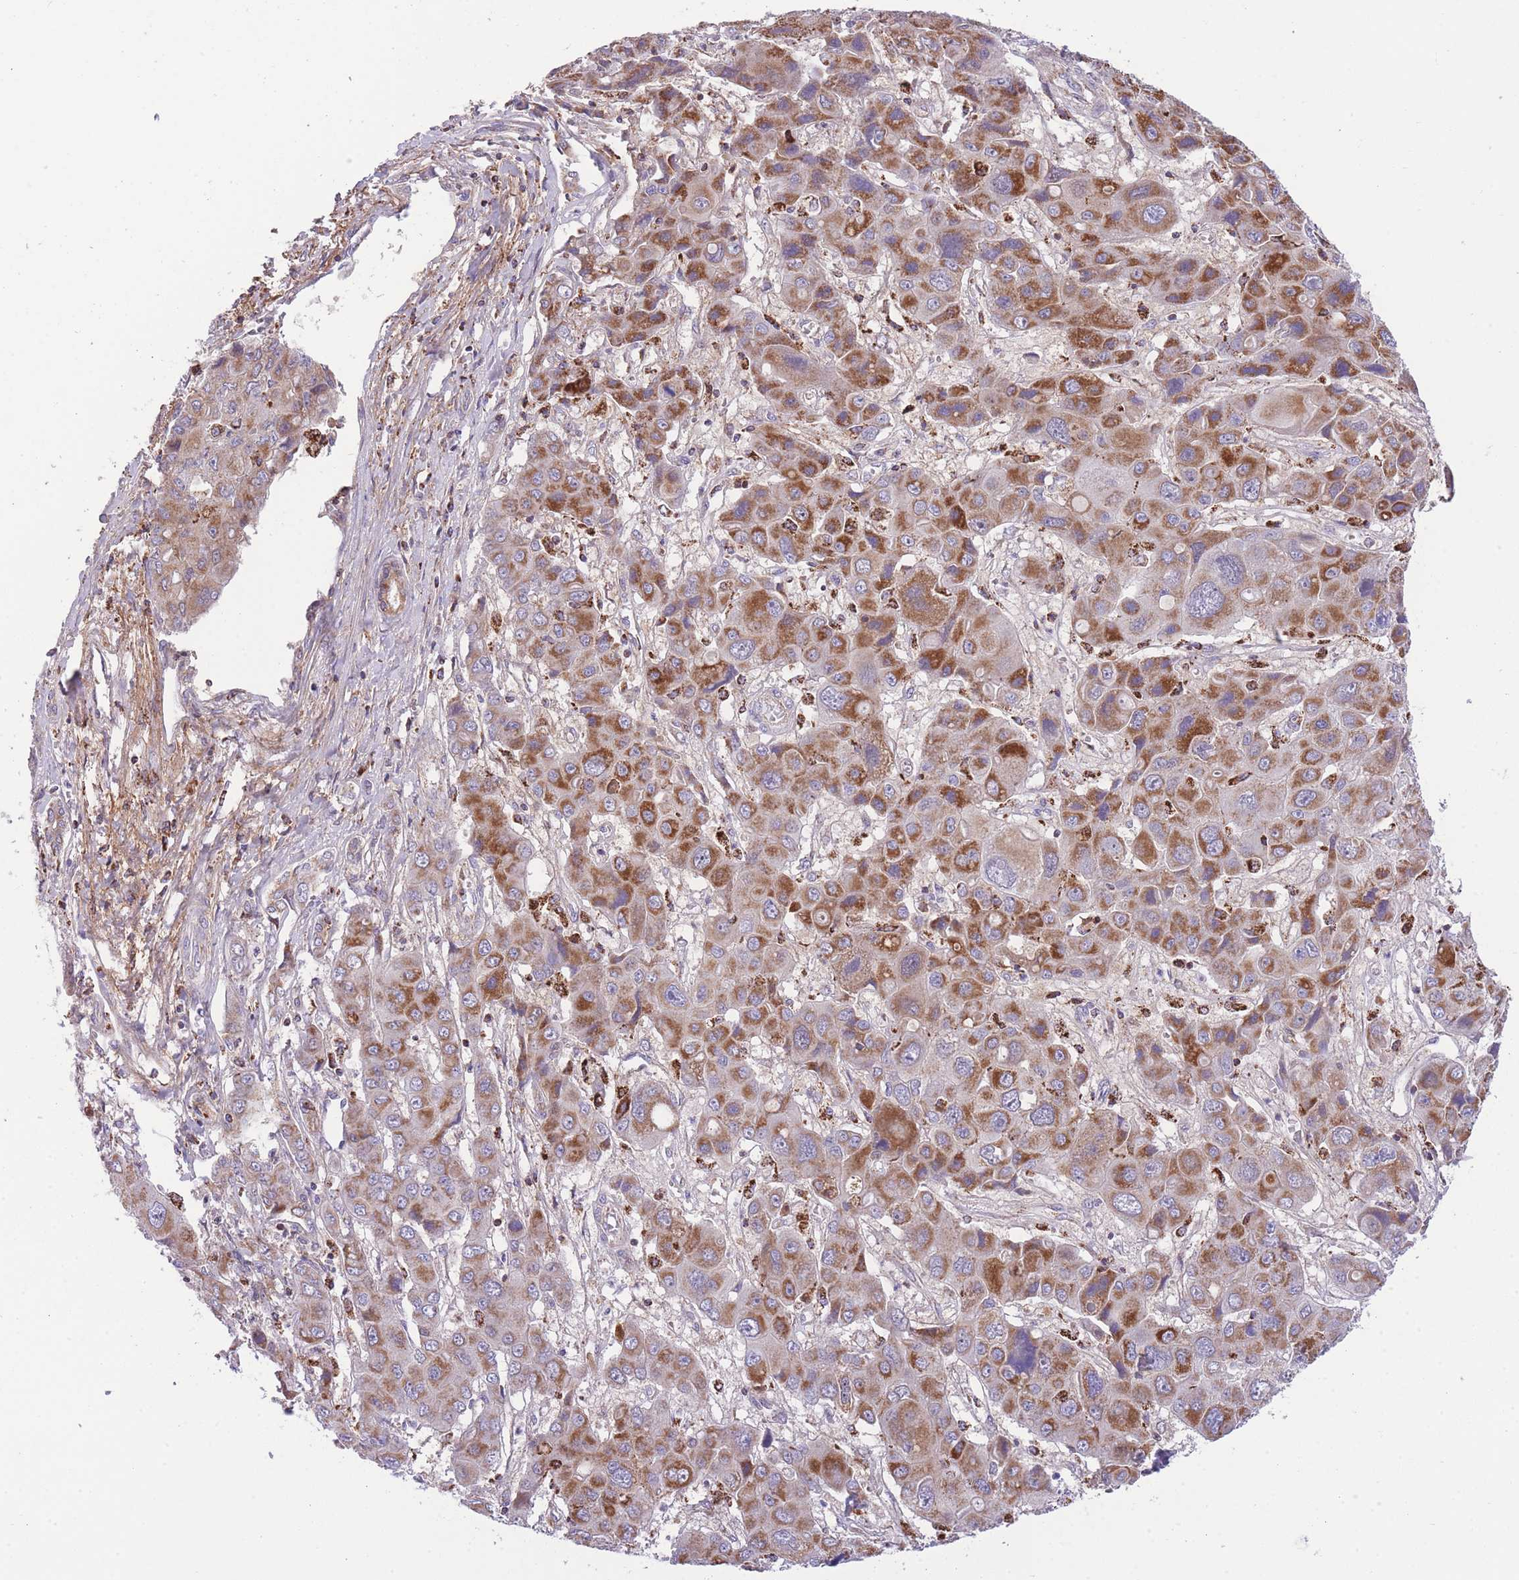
{"staining": {"intensity": "moderate", "quantity": ">75%", "location": "cytoplasmic/membranous"}, "tissue": "liver cancer", "cell_type": "Tumor cells", "image_type": "cancer", "snomed": [{"axis": "morphology", "description": "Cholangiocarcinoma"}, {"axis": "topography", "description": "Liver"}], "caption": "Brown immunohistochemical staining in human liver cholangiocarcinoma demonstrates moderate cytoplasmic/membranous positivity in about >75% of tumor cells. The protein is shown in brown color, while the nuclei are stained blue.", "gene": "ST3GAL3", "patient": {"sex": "male", "age": 67}}